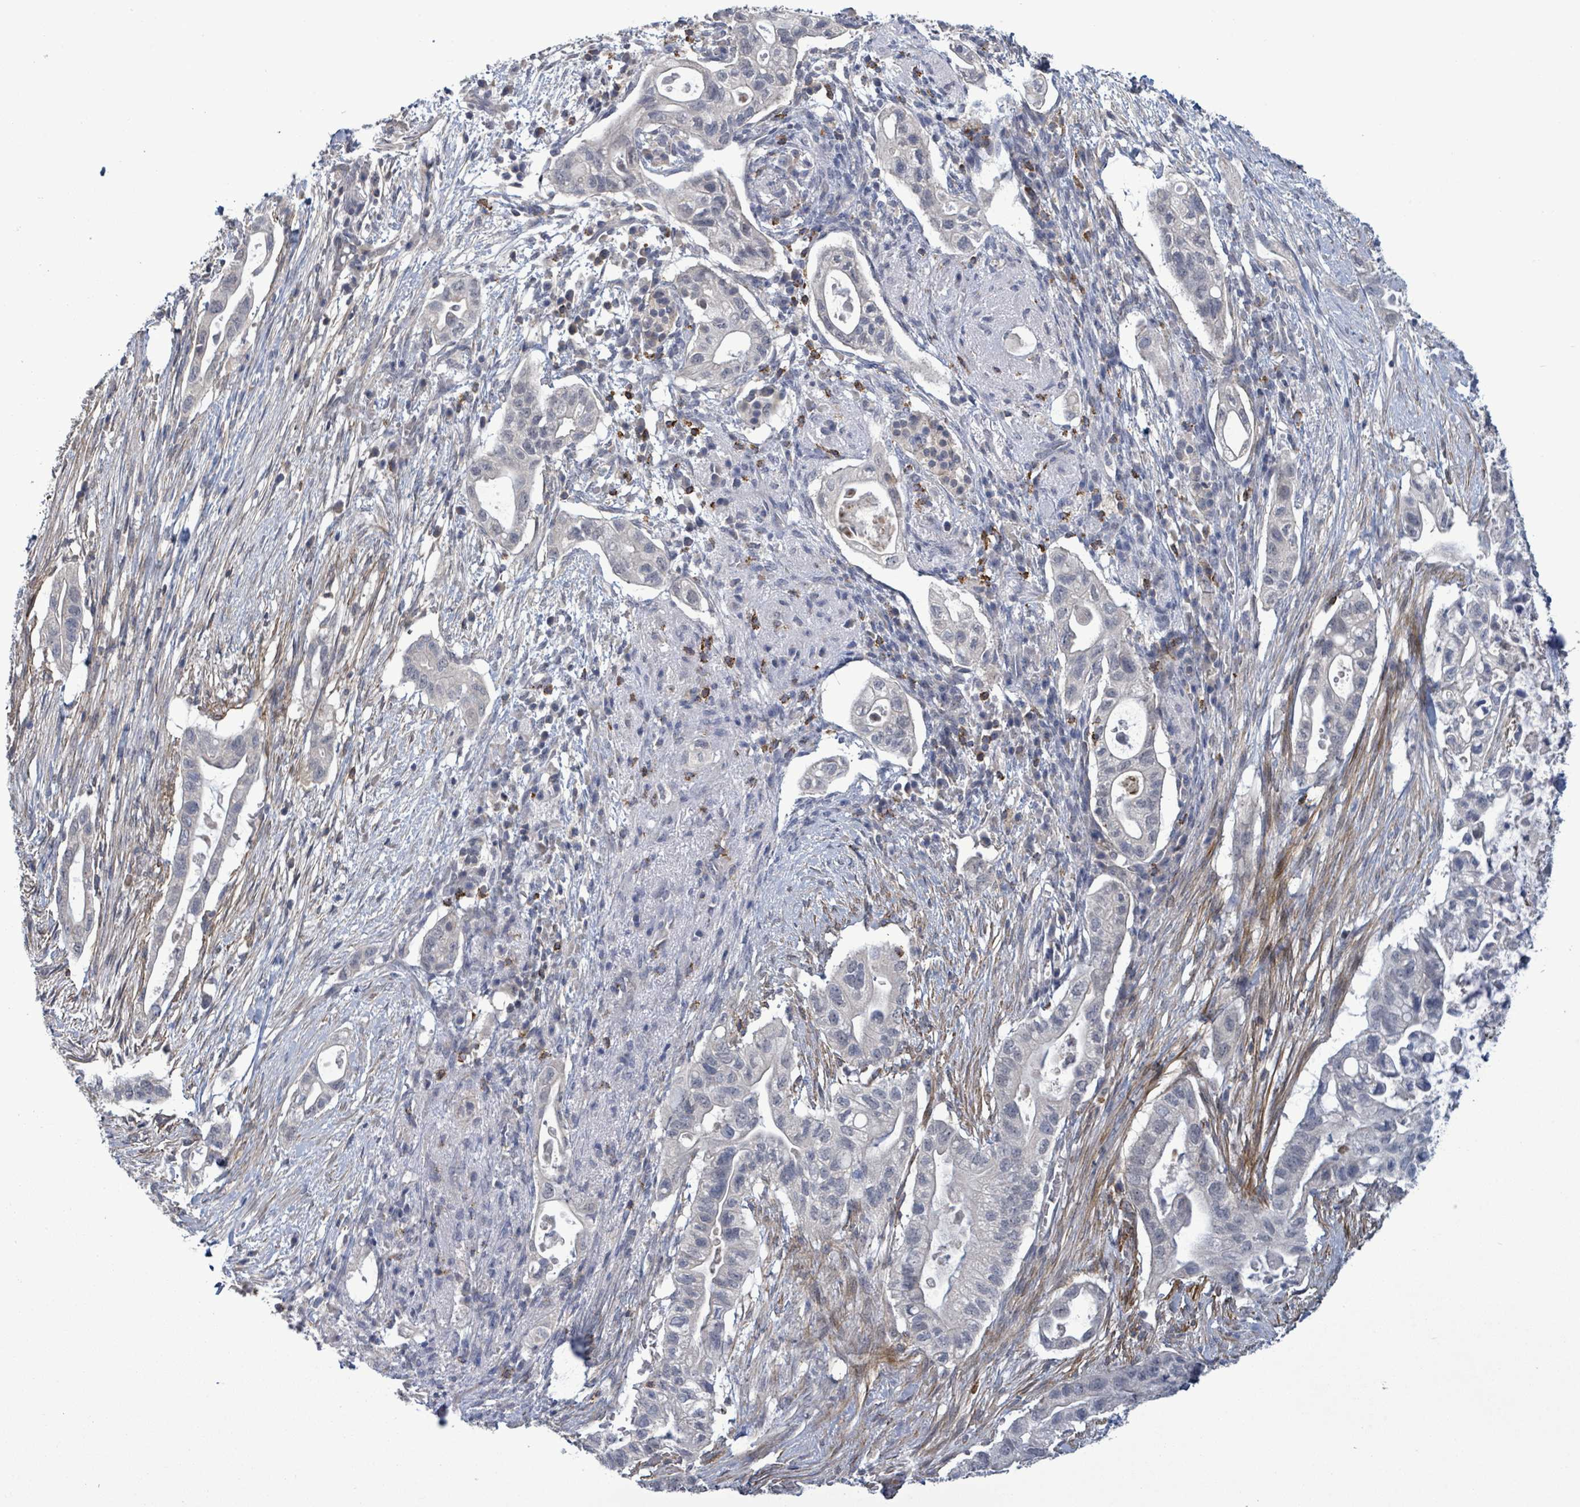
{"staining": {"intensity": "negative", "quantity": "none", "location": "none"}, "tissue": "pancreatic cancer", "cell_type": "Tumor cells", "image_type": "cancer", "snomed": [{"axis": "morphology", "description": "Adenocarcinoma, NOS"}, {"axis": "topography", "description": "Pancreas"}], "caption": "Protein analysis of pancreatic cancer (adenocarcinoma) exhibits no significant expression in tumor cells.", "gene": "AMMECR1", "patient": {"sex": "female", "age": 72}}